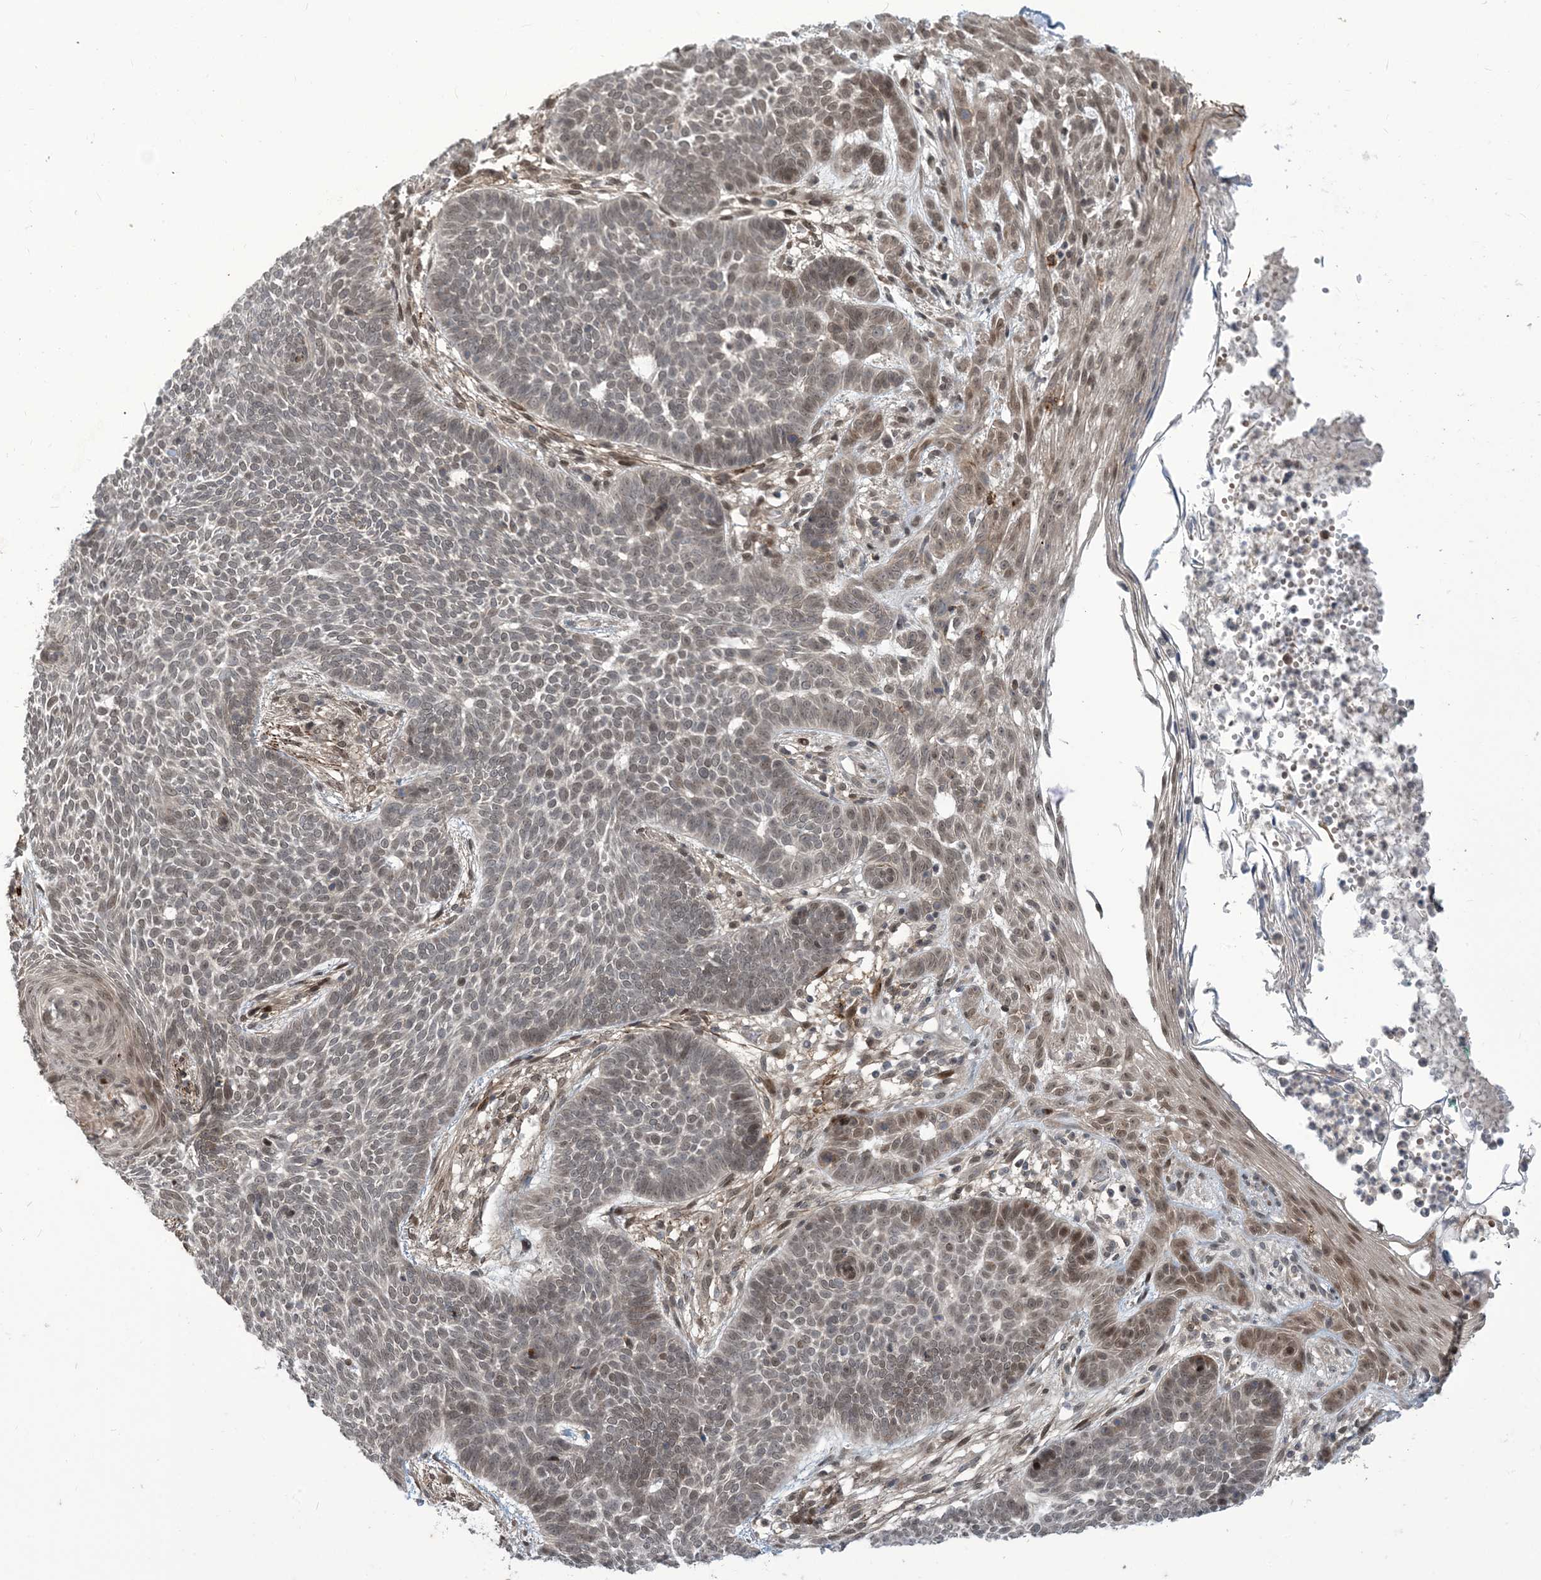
{"staining": {"intensity": "weak", "quantity": "25%-75%", "location": "nuclear"}, "tissue": "skin cancer", "cell_type": "Tumor cells", "image_type": "cancer", "snomed": [{"axis": "morphology", "description": "Normal tissue, NOS"}, {"axis": "morphology", "description": "Basal cell carcinoma"}, {"axis": "topography", "description": "Skin"}], "caption": "Weak nuclear protein positivity is present in about 25%-75% of tumor cells in skin cancer.", "gene": "LAGE3", "patient": {"sex": "male", "age": 64}}